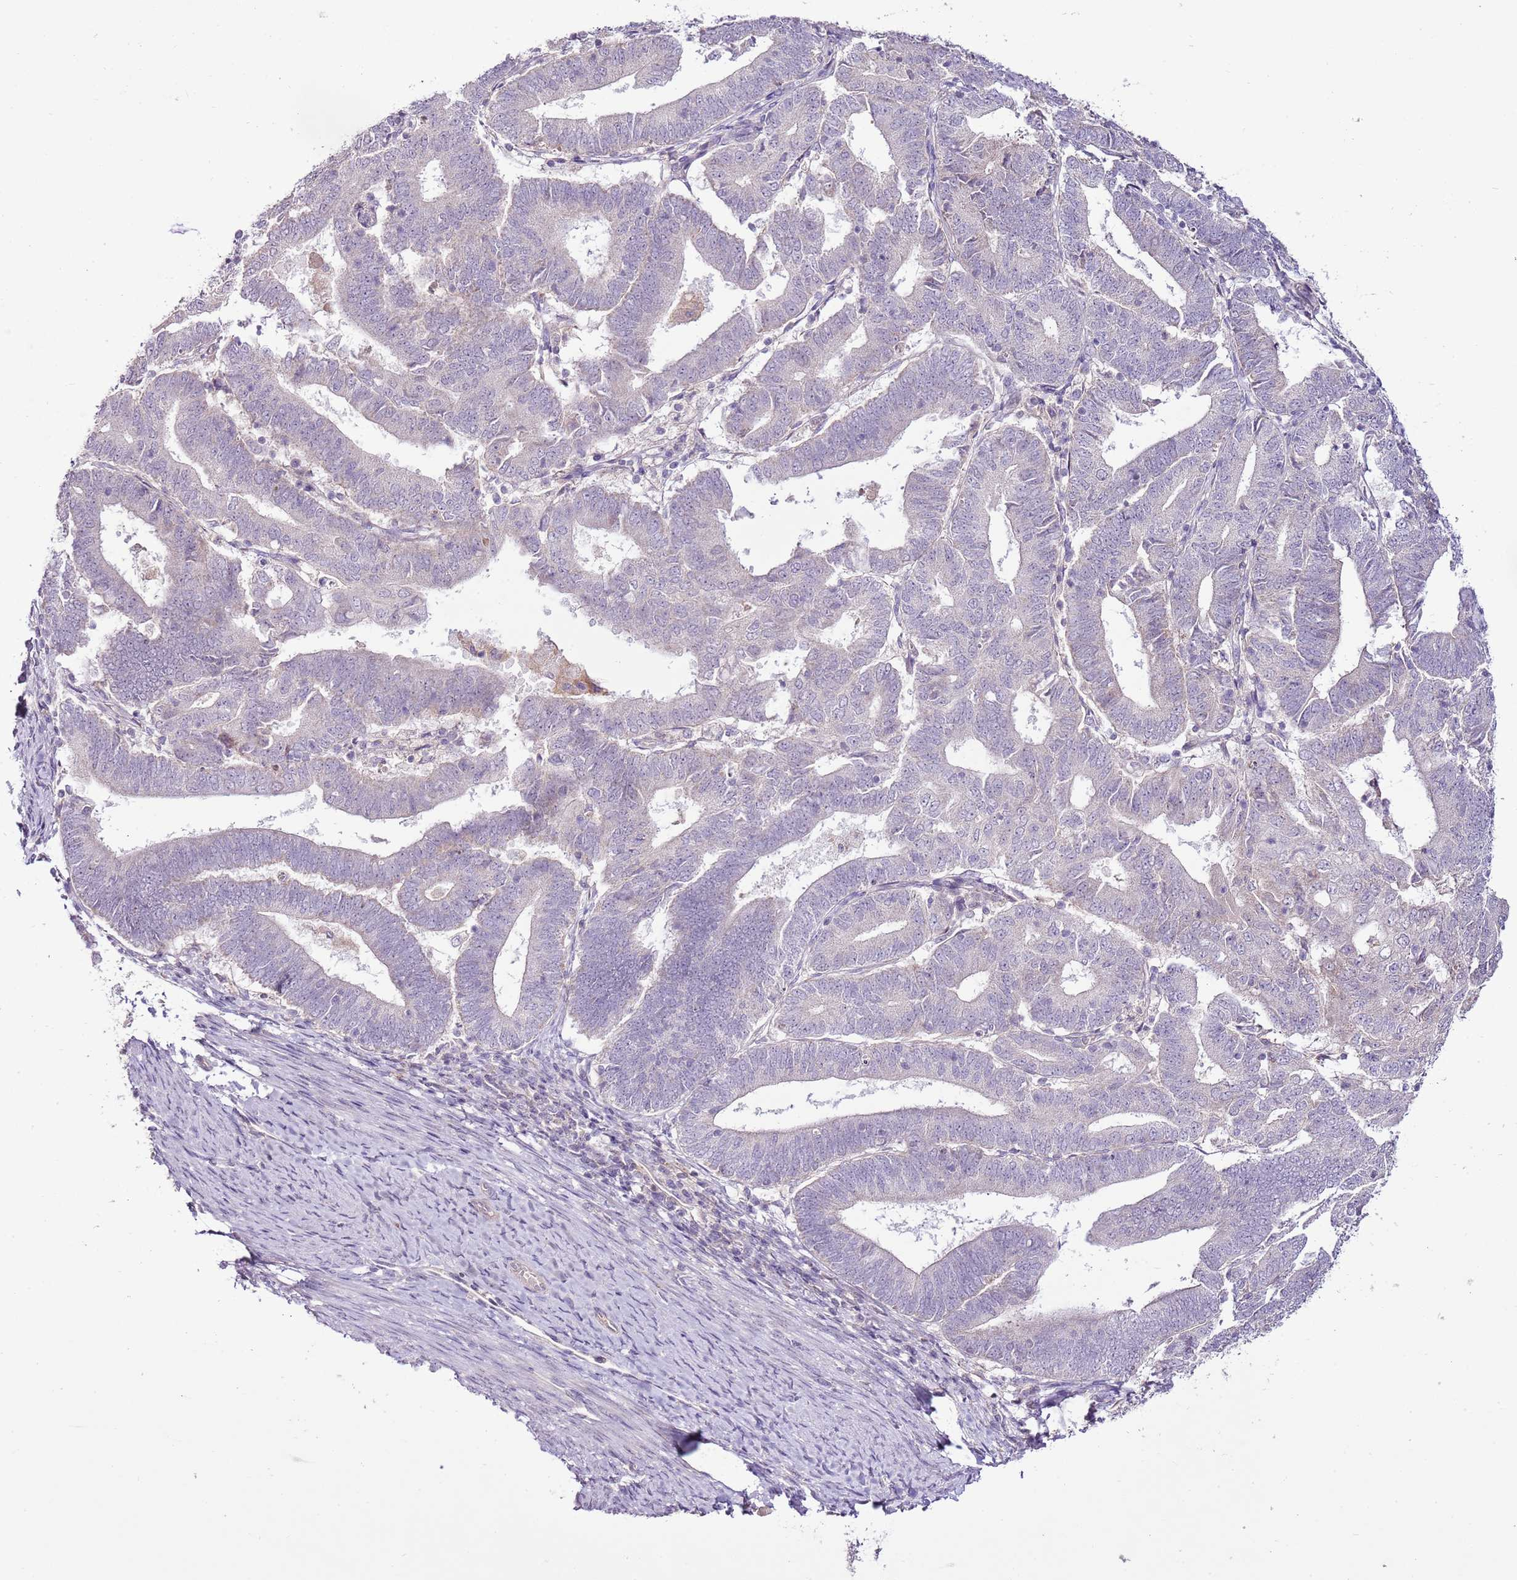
{"staining": {"intensity": "negative", "quantity": "none", "location": "none"}, "tissue": "endometrial cancer", "cell_type": "Tumor cells", "image_type": "cancer", "snomed": [{"axis": "morphology", "description": "Adenocarcinoma, NOS"}, {"axis": "topography", "description": "Endometrium"}], "caption": "DAB (3,3'-diaminobenzidine) immunohistochemical staining of human endometrial cancer displays no significant expression in tumor cells. (DAB (3,3'-diaminobenzidine) IHC with hematoxylin counter stain).", "gene": "CMKLR1", "patient": {"sex": "female", "age": 70}}